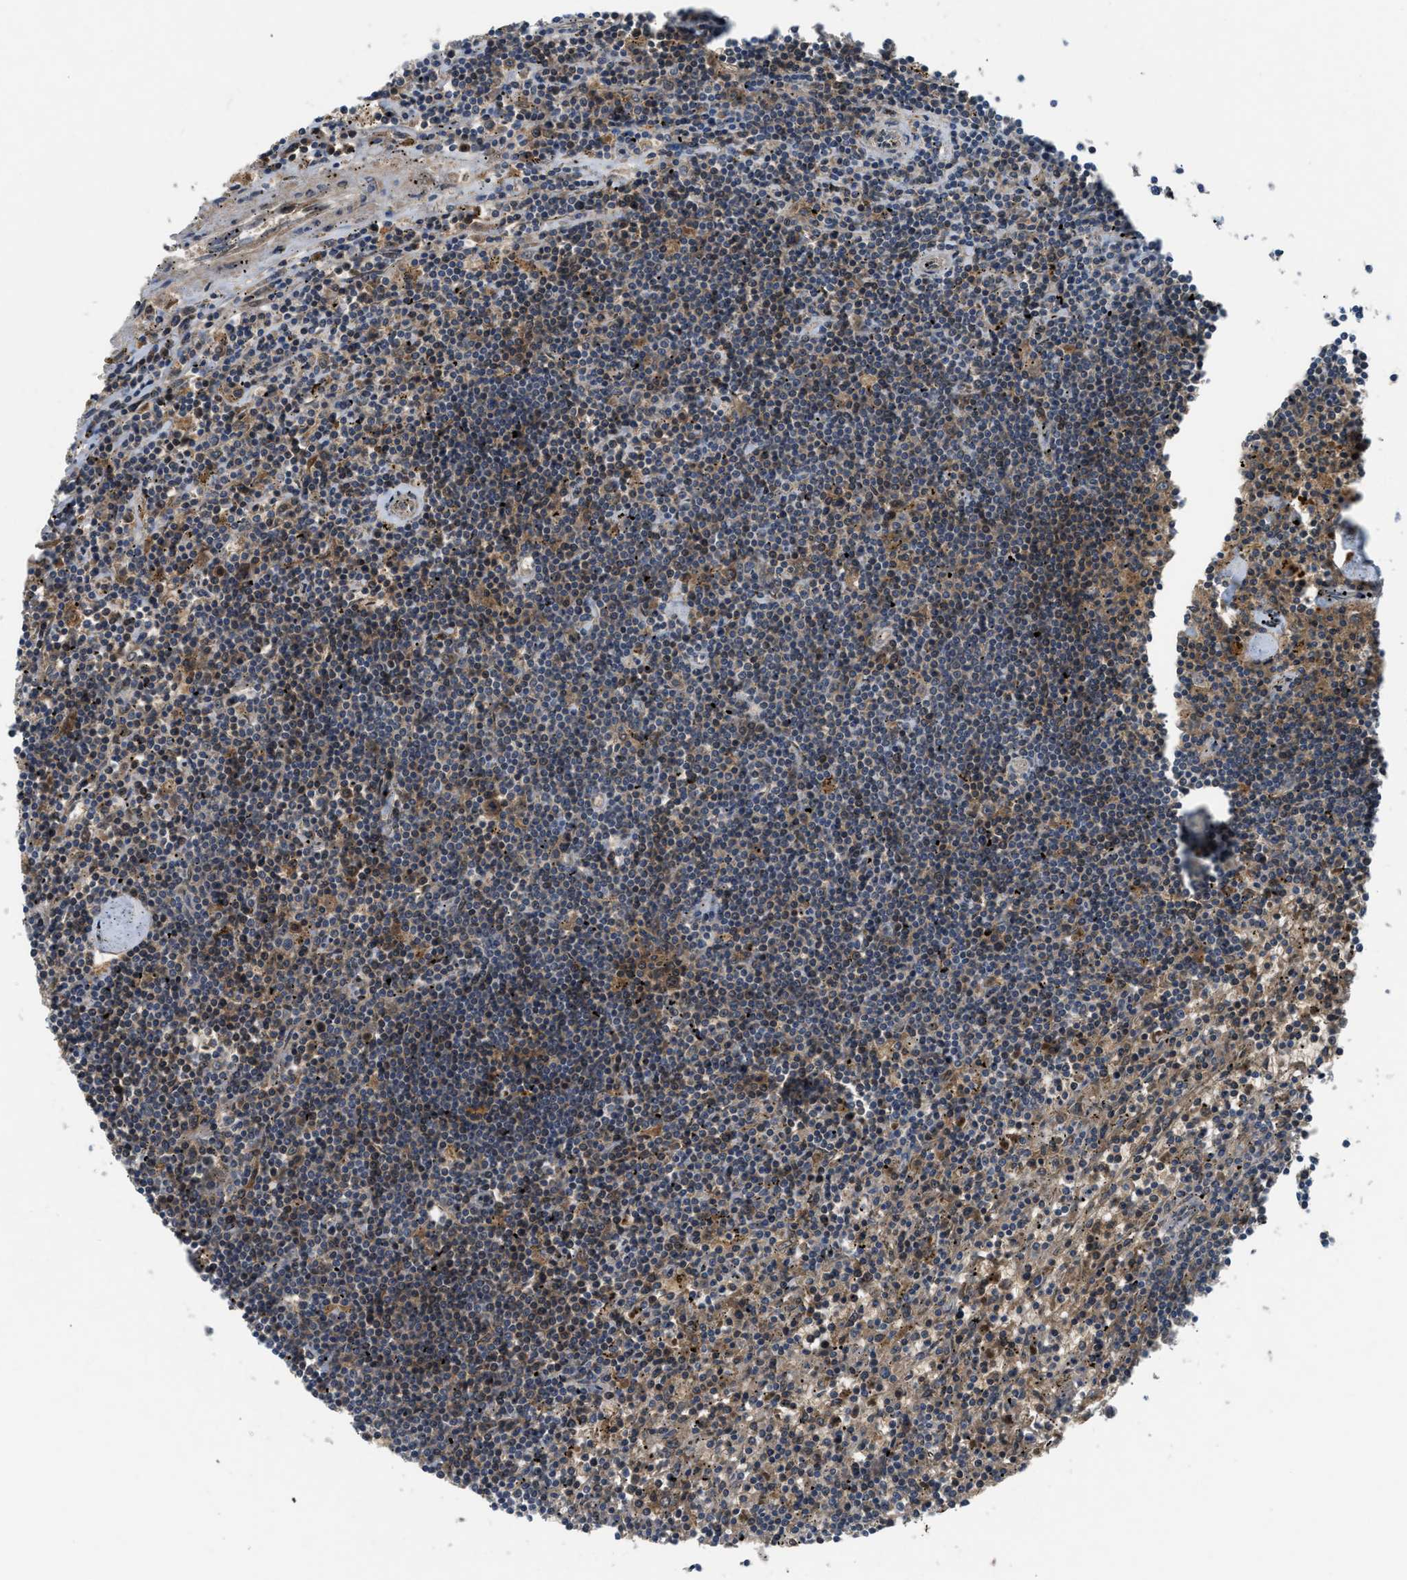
{"staining": {"intensity": "weak", "quantity": "25%-75%", "location": "cytoplasmic/membranous"}, "tissue": "lymphoma", "cell_type": "Tumor cells", "image_type": "cancer", "snomed": [{"axis": "morphology", "description": "Malignant lymphoma, non-Hodgkin's type, Low grade"}, {"axis": "topography", "description": "Spleen"}], "caption": "Immunohistochemistry (IHC) of human lymphoma exhibits low levels of weak cytoplasmic/membranous staining in approximately 25%-75% of tumor cells. The protein of interest is shown in brown color, while the nuclei are stained blue.", "gene": "PDE7A", "patient": {"sex": "male", "age": 76}}